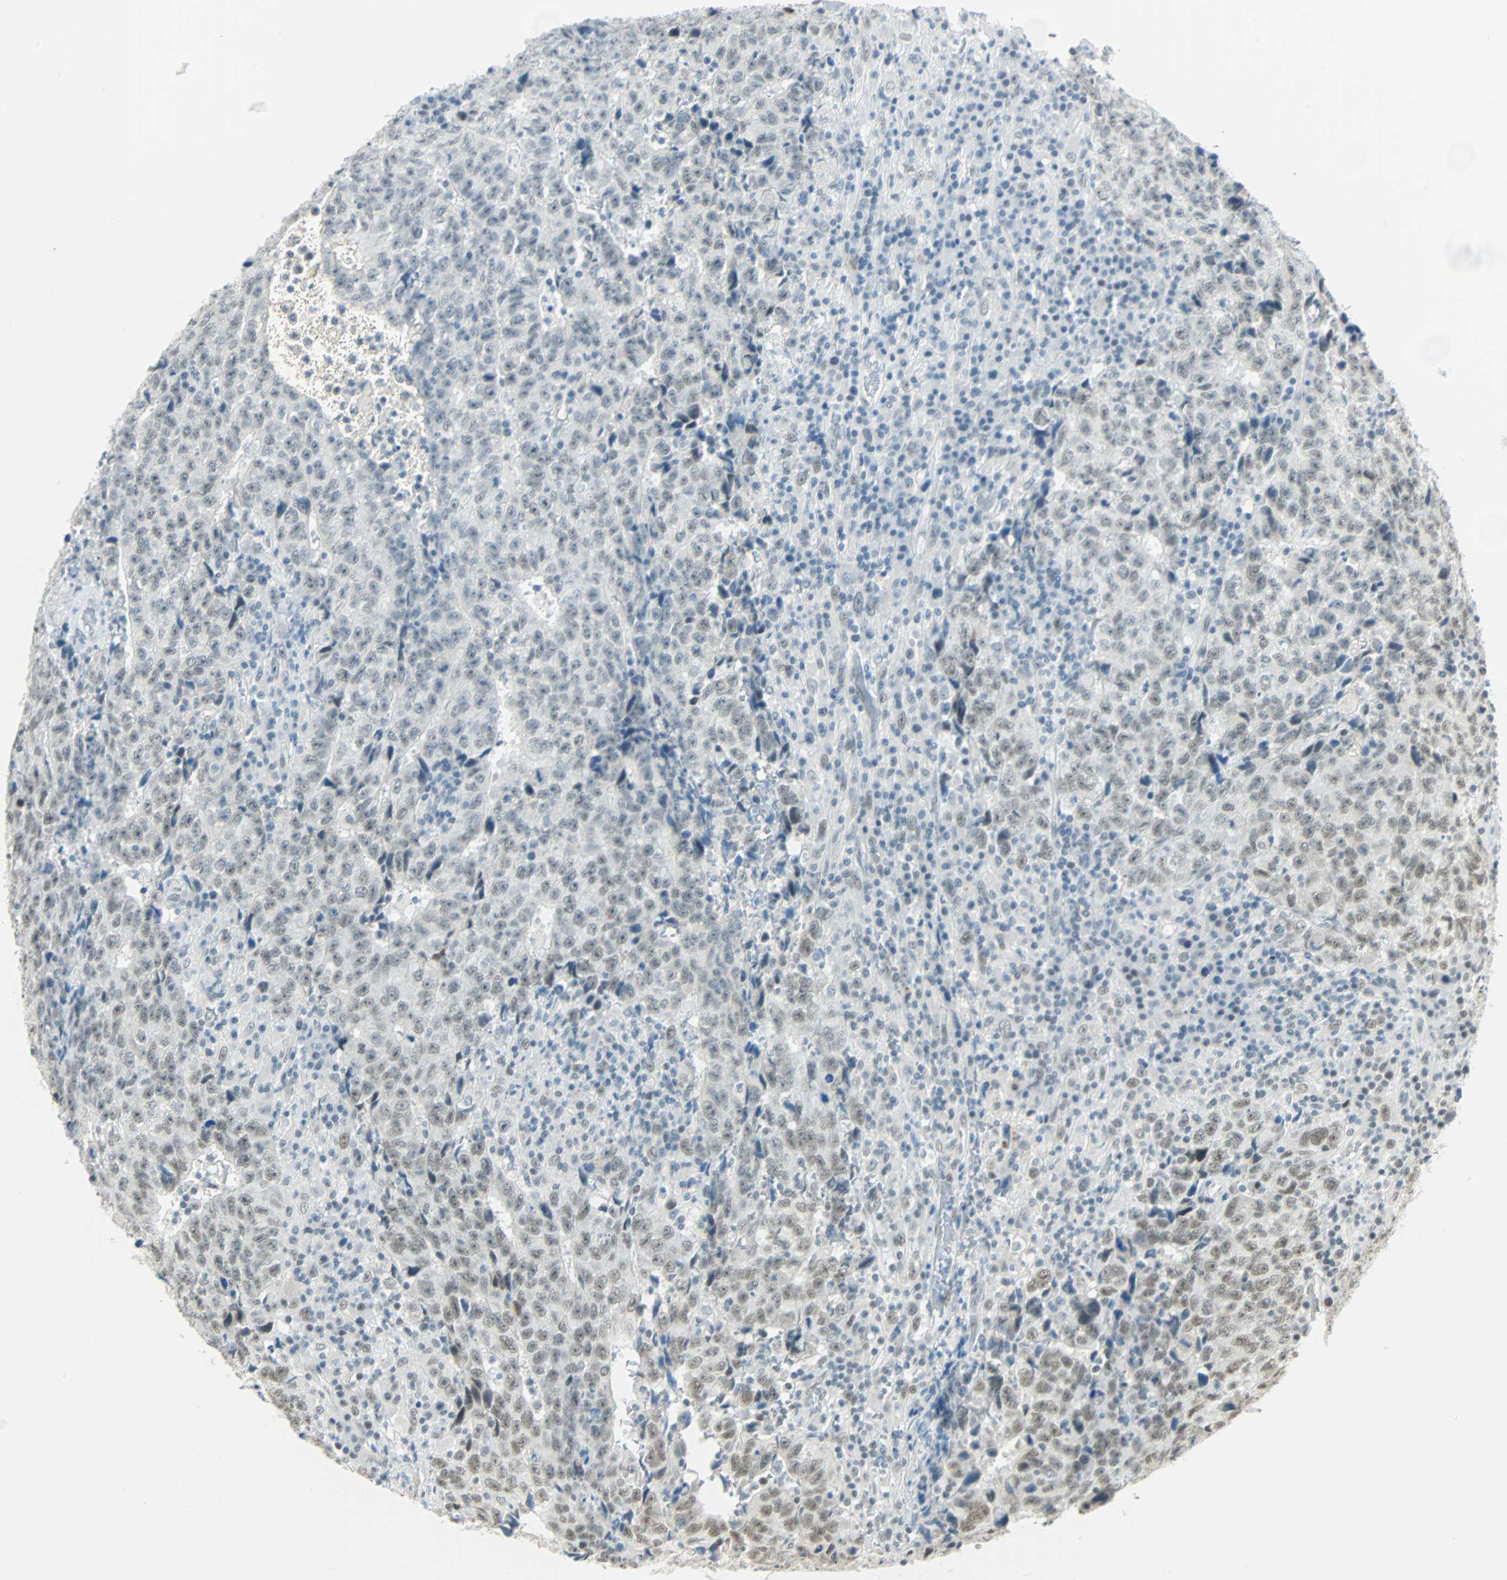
{"staining": {"intensity": "weak", "quantity": "<25%", "location": "nuclear"}, "tissue": "testis cancer", "cell_type": "Tumor cells", "image_type": "cancer", "snomed": [{"axis": "morphology", "description": "Necrosis, NOS"}, {"axis": "morphology", "description": "Carcinoma, Embryonal, NOS"}, {"axis": "topography", "description": "Testis"}], "caption": "Immunohistochemistry (IHC) photomicrograph of testis cancer stained for a protein (brown), which reveals no staining in tumor cells. (DAB (3,3'-diaminobenzidine) IHC with hematoxylin counter stain).", "gene": "NELFE", "patient": {"sex": "male", "age": 19}}